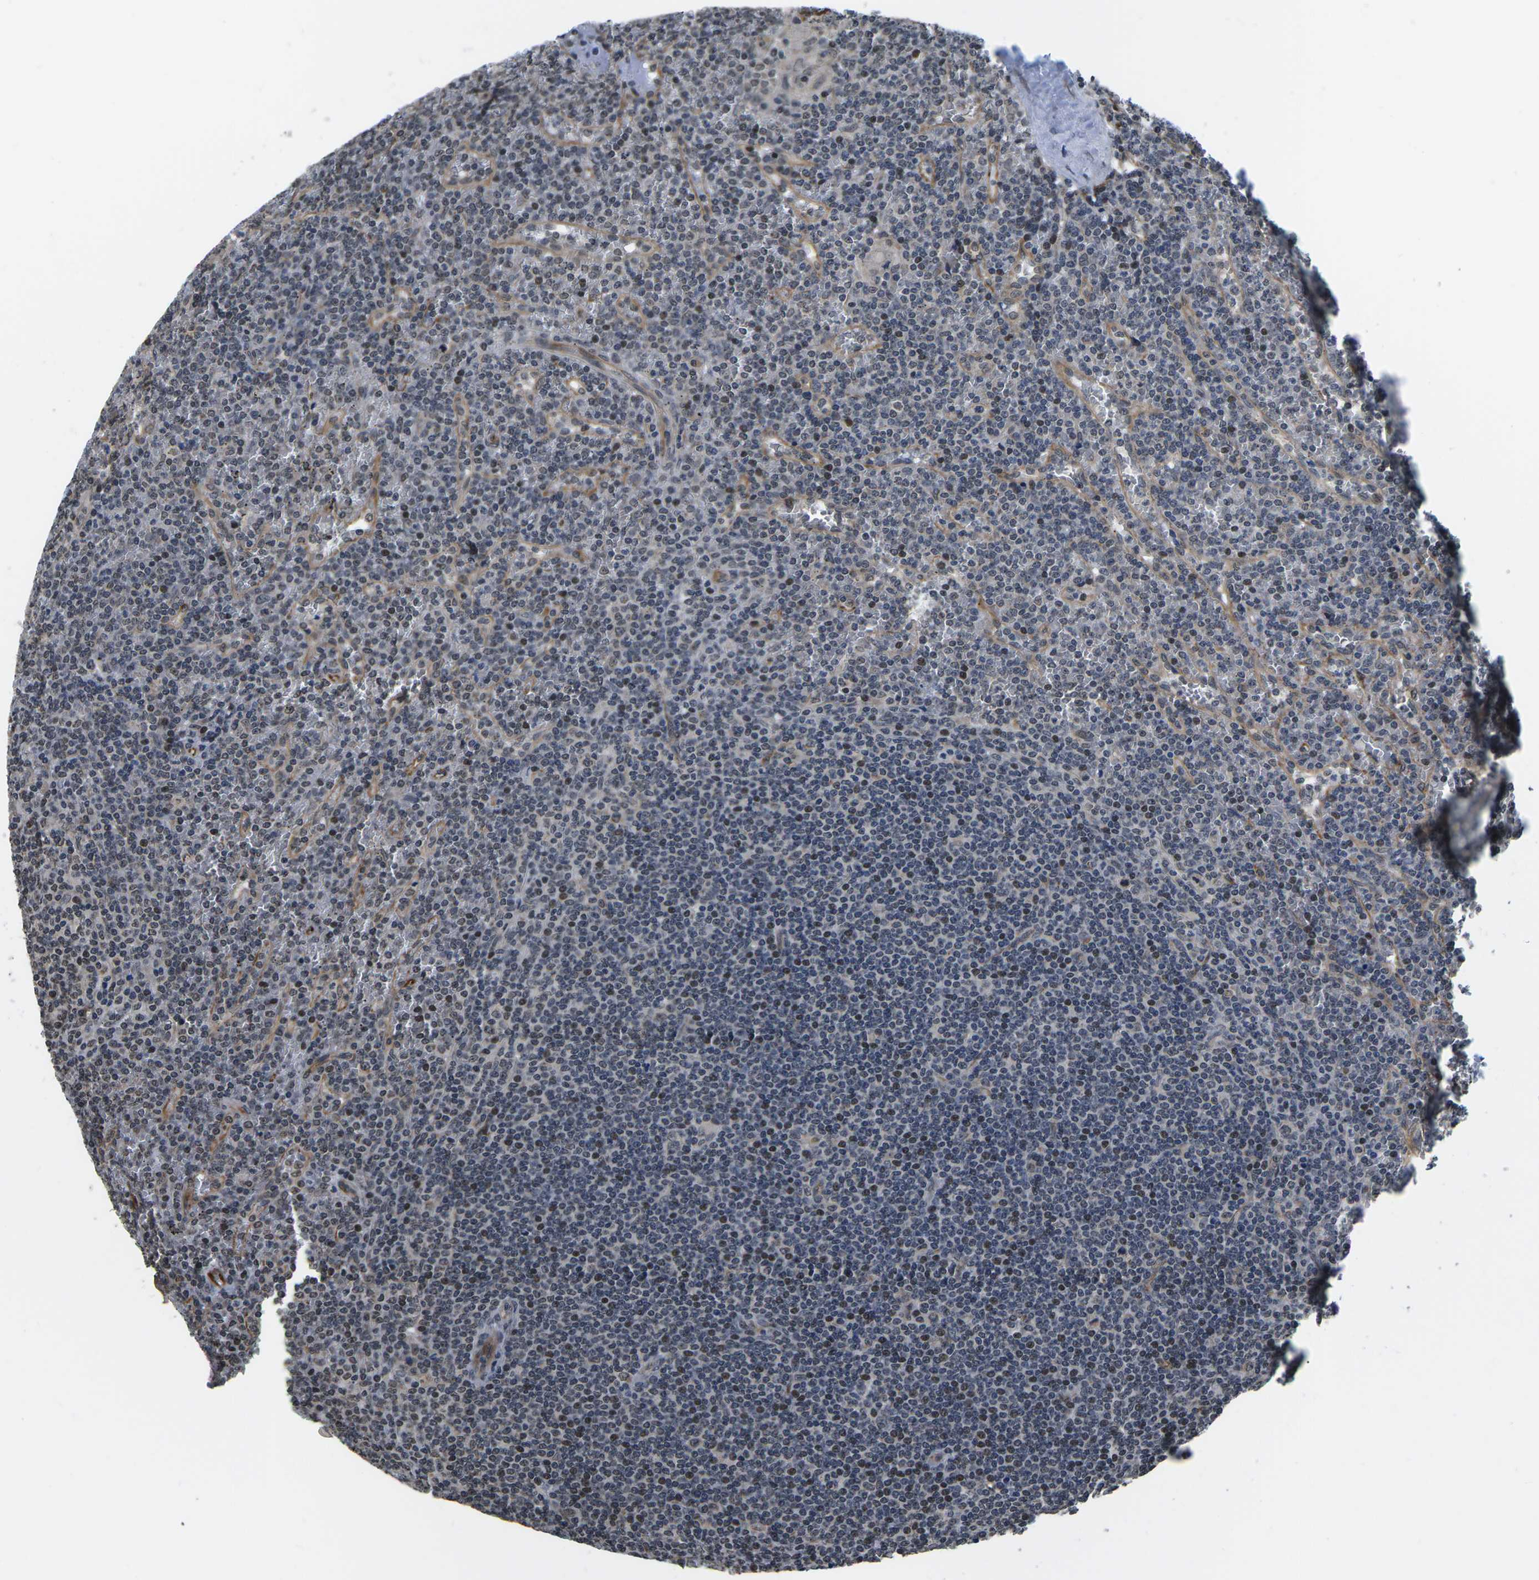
{"staining": {"intensity": "negative", "quantity": "none", "location": "none"}, "tissue": "lymphoma", "cell_type": "Tumor cells", "image_type": "cancer", "snomed": [{"axis": "morphology", "description": "Malignant lymphoma, non-Hodgkin's type, Low grade"}, {"axis": "topography", "description": "Spleen"}], "caption": "An IHC photomicrograph of low-grade malignant lymphoma, non-Hodgkin's type is shown. There is no staining in tumor cells of low-grade malignant lymphoma, non-Hodgkin's type. (DAB (3,3'-diaminobenzidine) IHC, high magnification).", "gene": "CCNE1", "patient": {"sex": "female", "age": 19}}